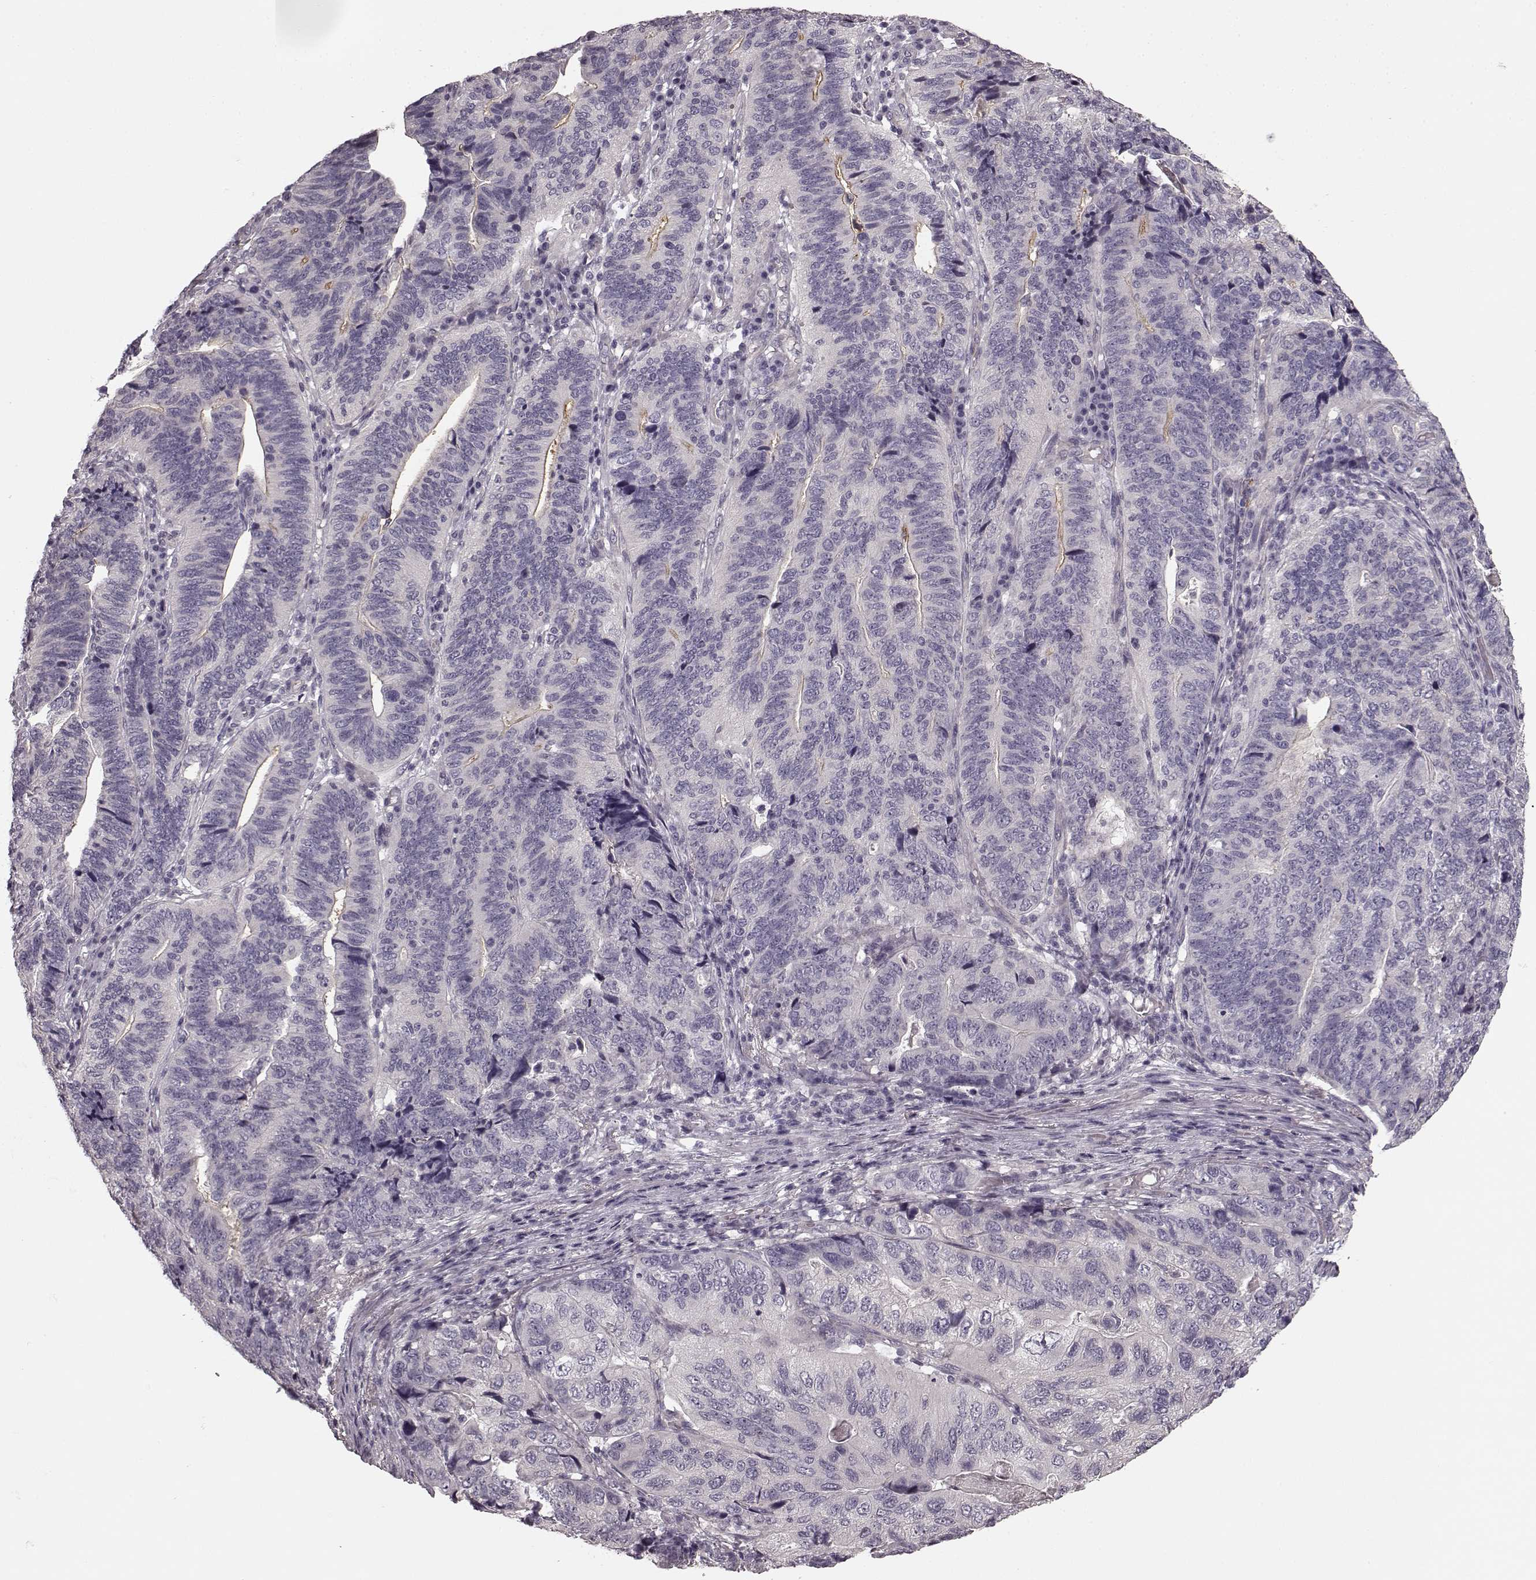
{"staining": {"intensity": "weak", "quantity": "<25%", "location": "cytoplasmic/membranous"}, "tissue": "stomach cancer", "cell_type": "Tumor cells", "image_type": "cancer", "snomed": [{"axis": "morphology", "description": "Adenocarcinoma, NOS"}, {"axis": "topography", "description": "Stomach, upper"}], "caption": "Tumor cells are negative for protein expression in human stomach adenocarcinoma.", "gene": "PRKCE", "patient": {"sex": "female", "age": 67}}